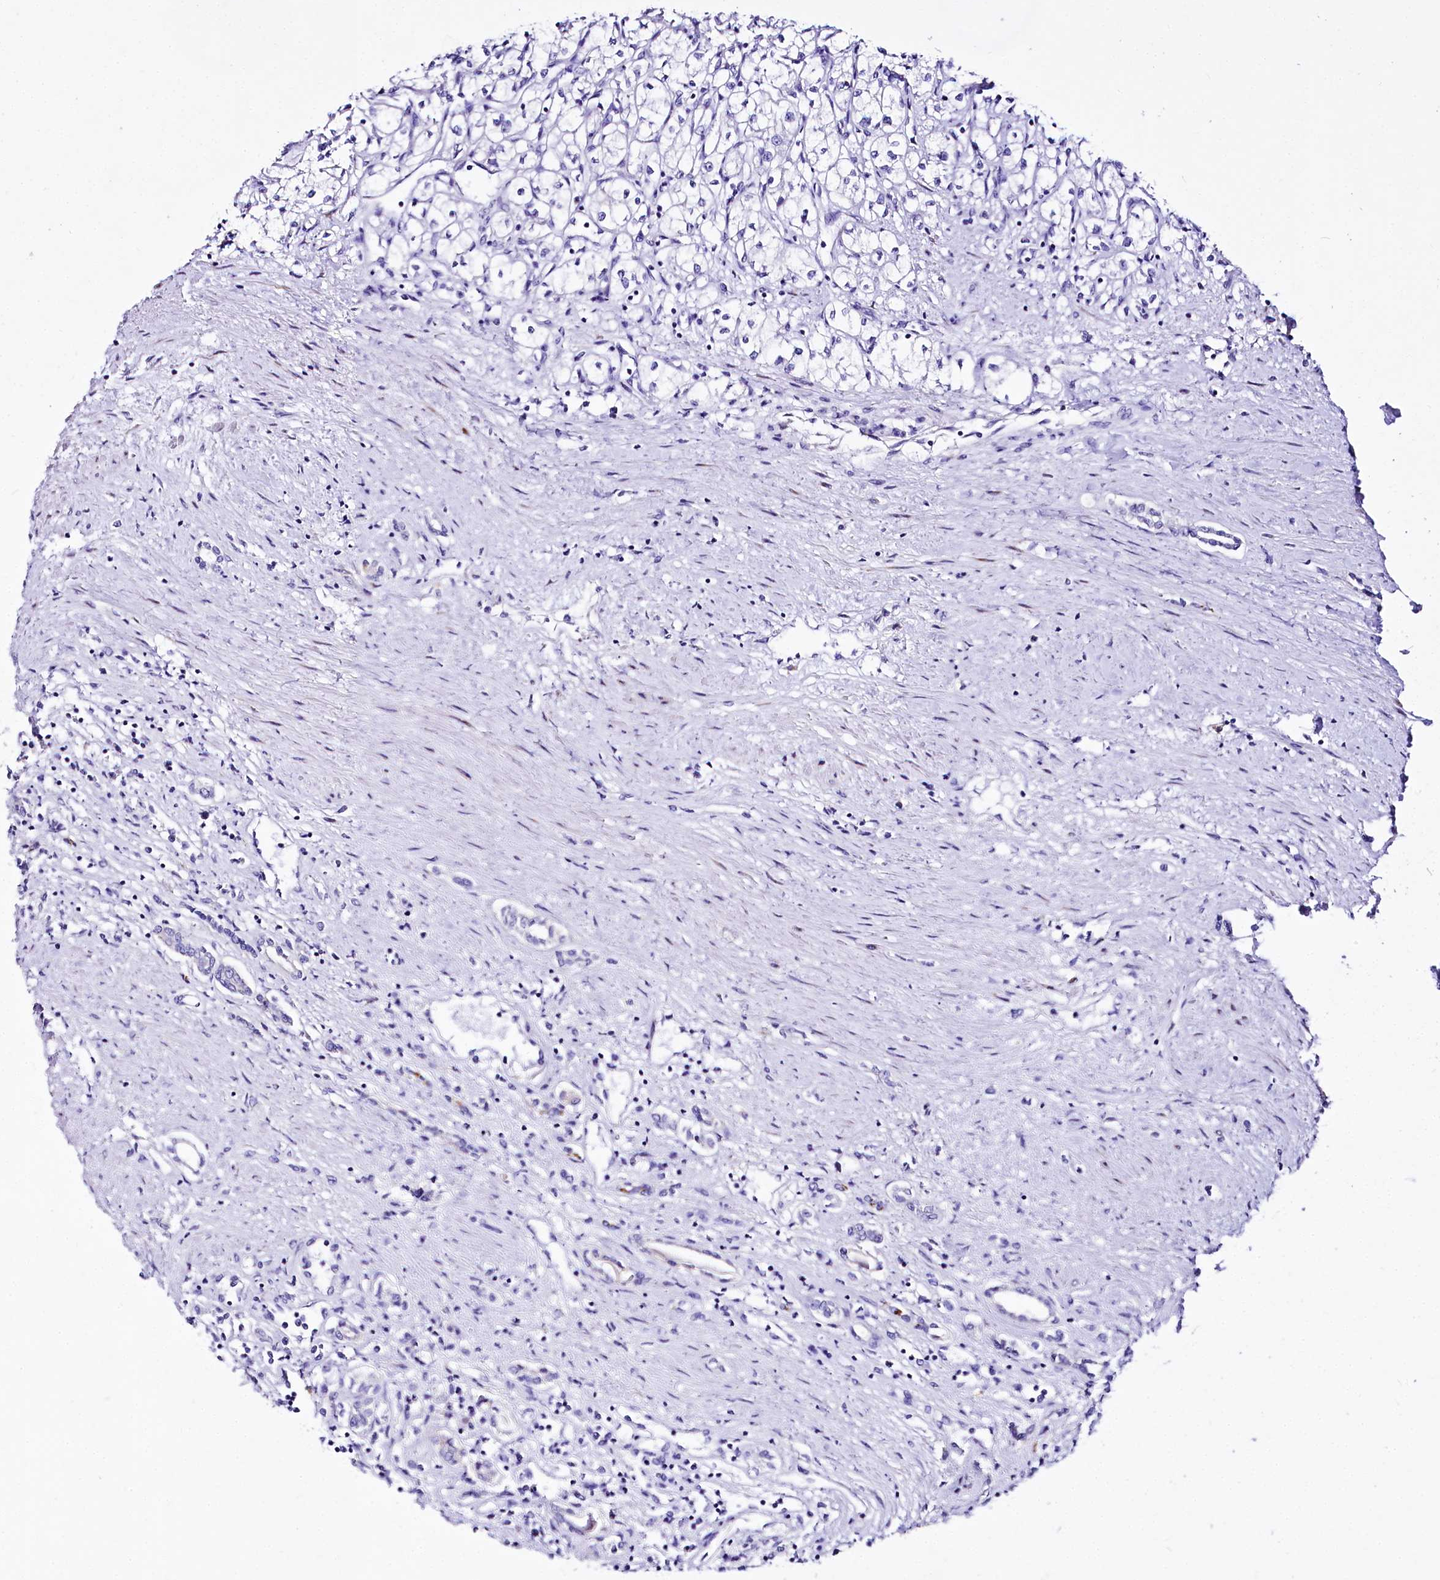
{"staining": {"intensity": "negative", "quantity": "none", "location": "none"}, "tissue": "renal cancer", "cell_type": "Tumor cells", "image_type": "cancer", "snomed": [{"axis": "morphology", "description": "Adenocarcinoma, NOS"}, {"axis": "topography", "description": "Kidney"}], "caption": "This micrograph is of renal cancer stained with immunohistochemistry to label a protein in brown with the nuclei are counter-stained blue. There is no staining in tumor cells. (Brightfield microscopy of DAB IHC at high magnification).", "gene": "A2ML1", "patient": {"sex": "male", "age": 59}}